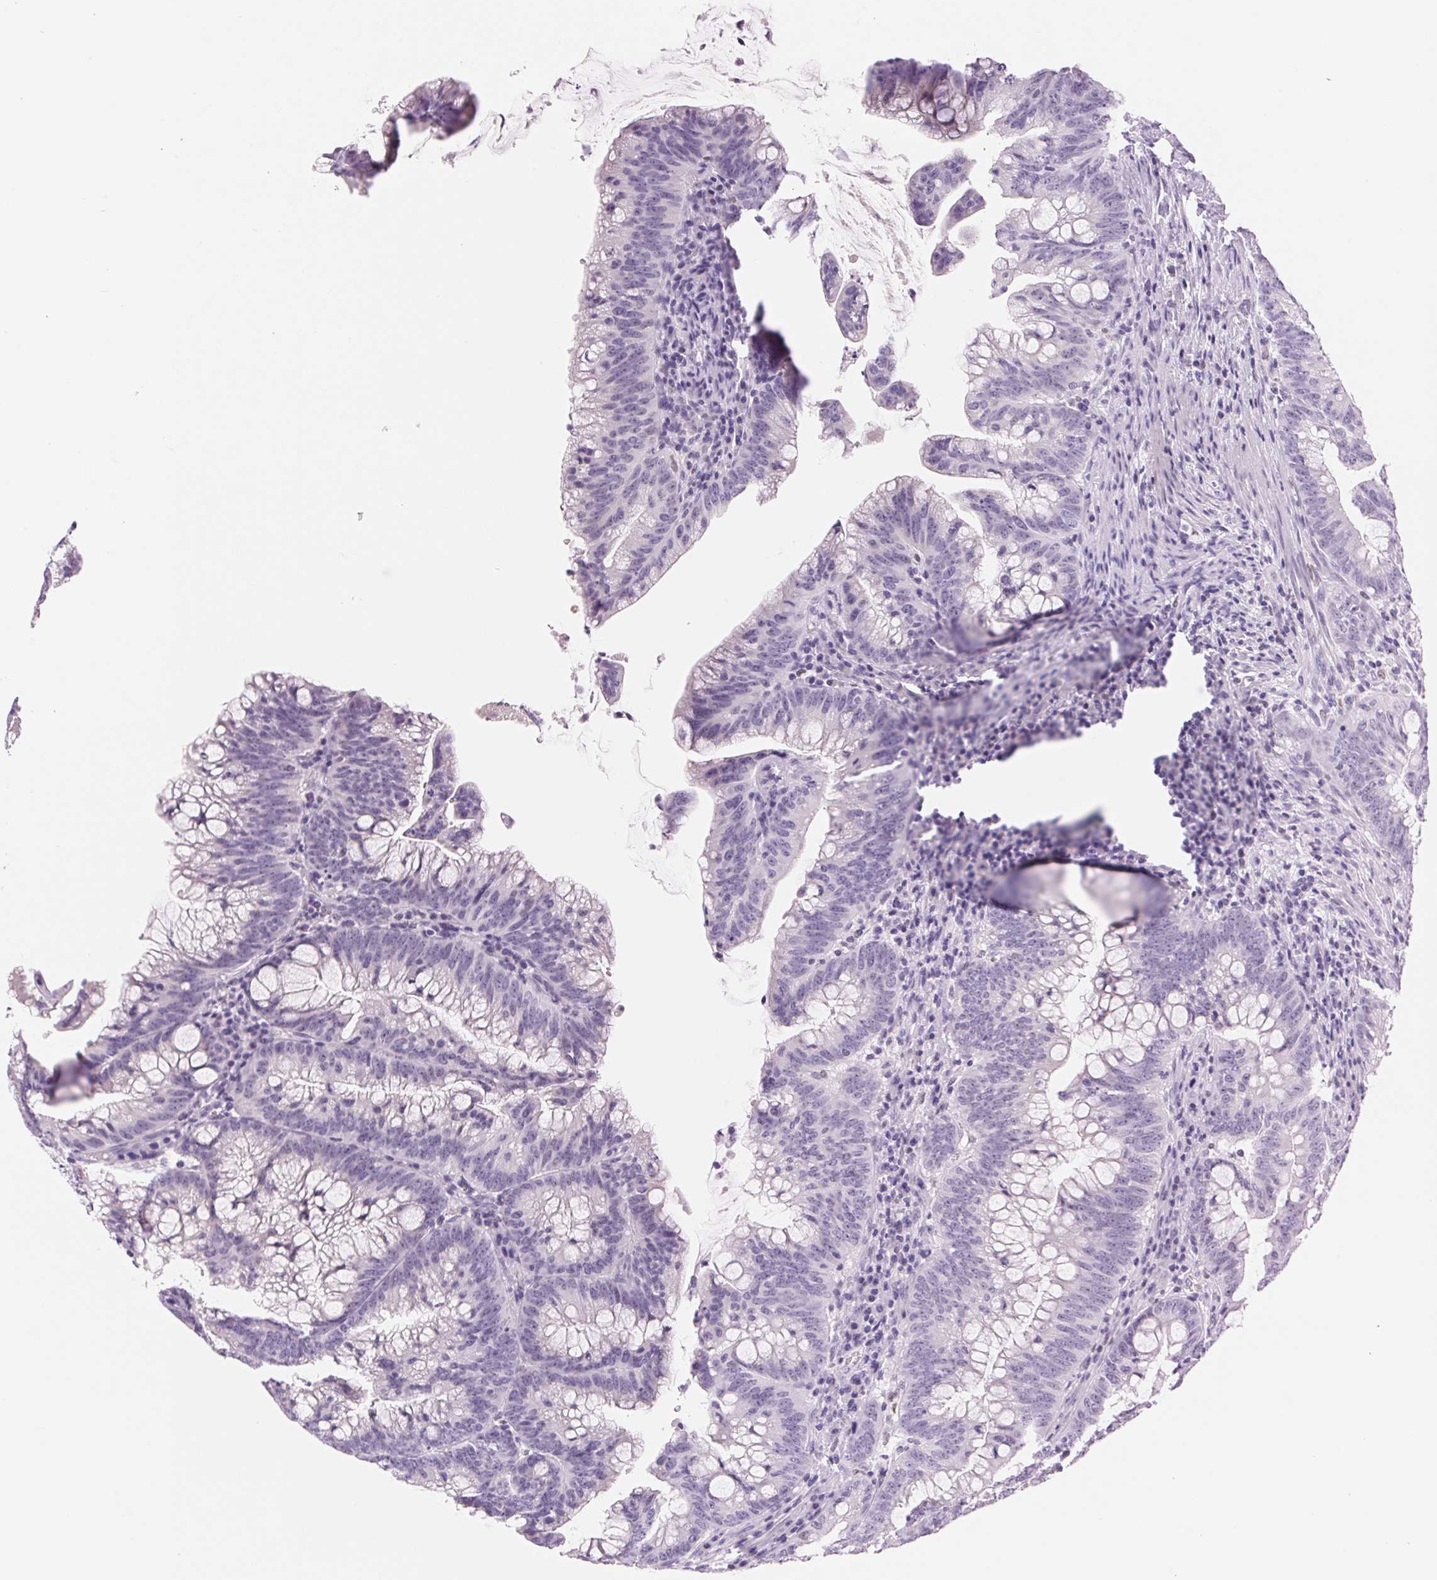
{"staining": {"intensity": "negative", "quantity": "none", "location": "none"}, "tissue": "colorectal cancer", "cell_type": "Tumor cells", "image_type": "cancer", "snomed": [{"axis": "morphology", "description": "Adenocarcinoma, NOS"}, {"axis": "topography", "description": "Colon"}], "caption": "A micrograph of human colorectal cancer (adenocarcinoma) is negative for staining in tumor cells.", "gene": "ASGR2", "patient": {"sex": "male", "age": 62}}